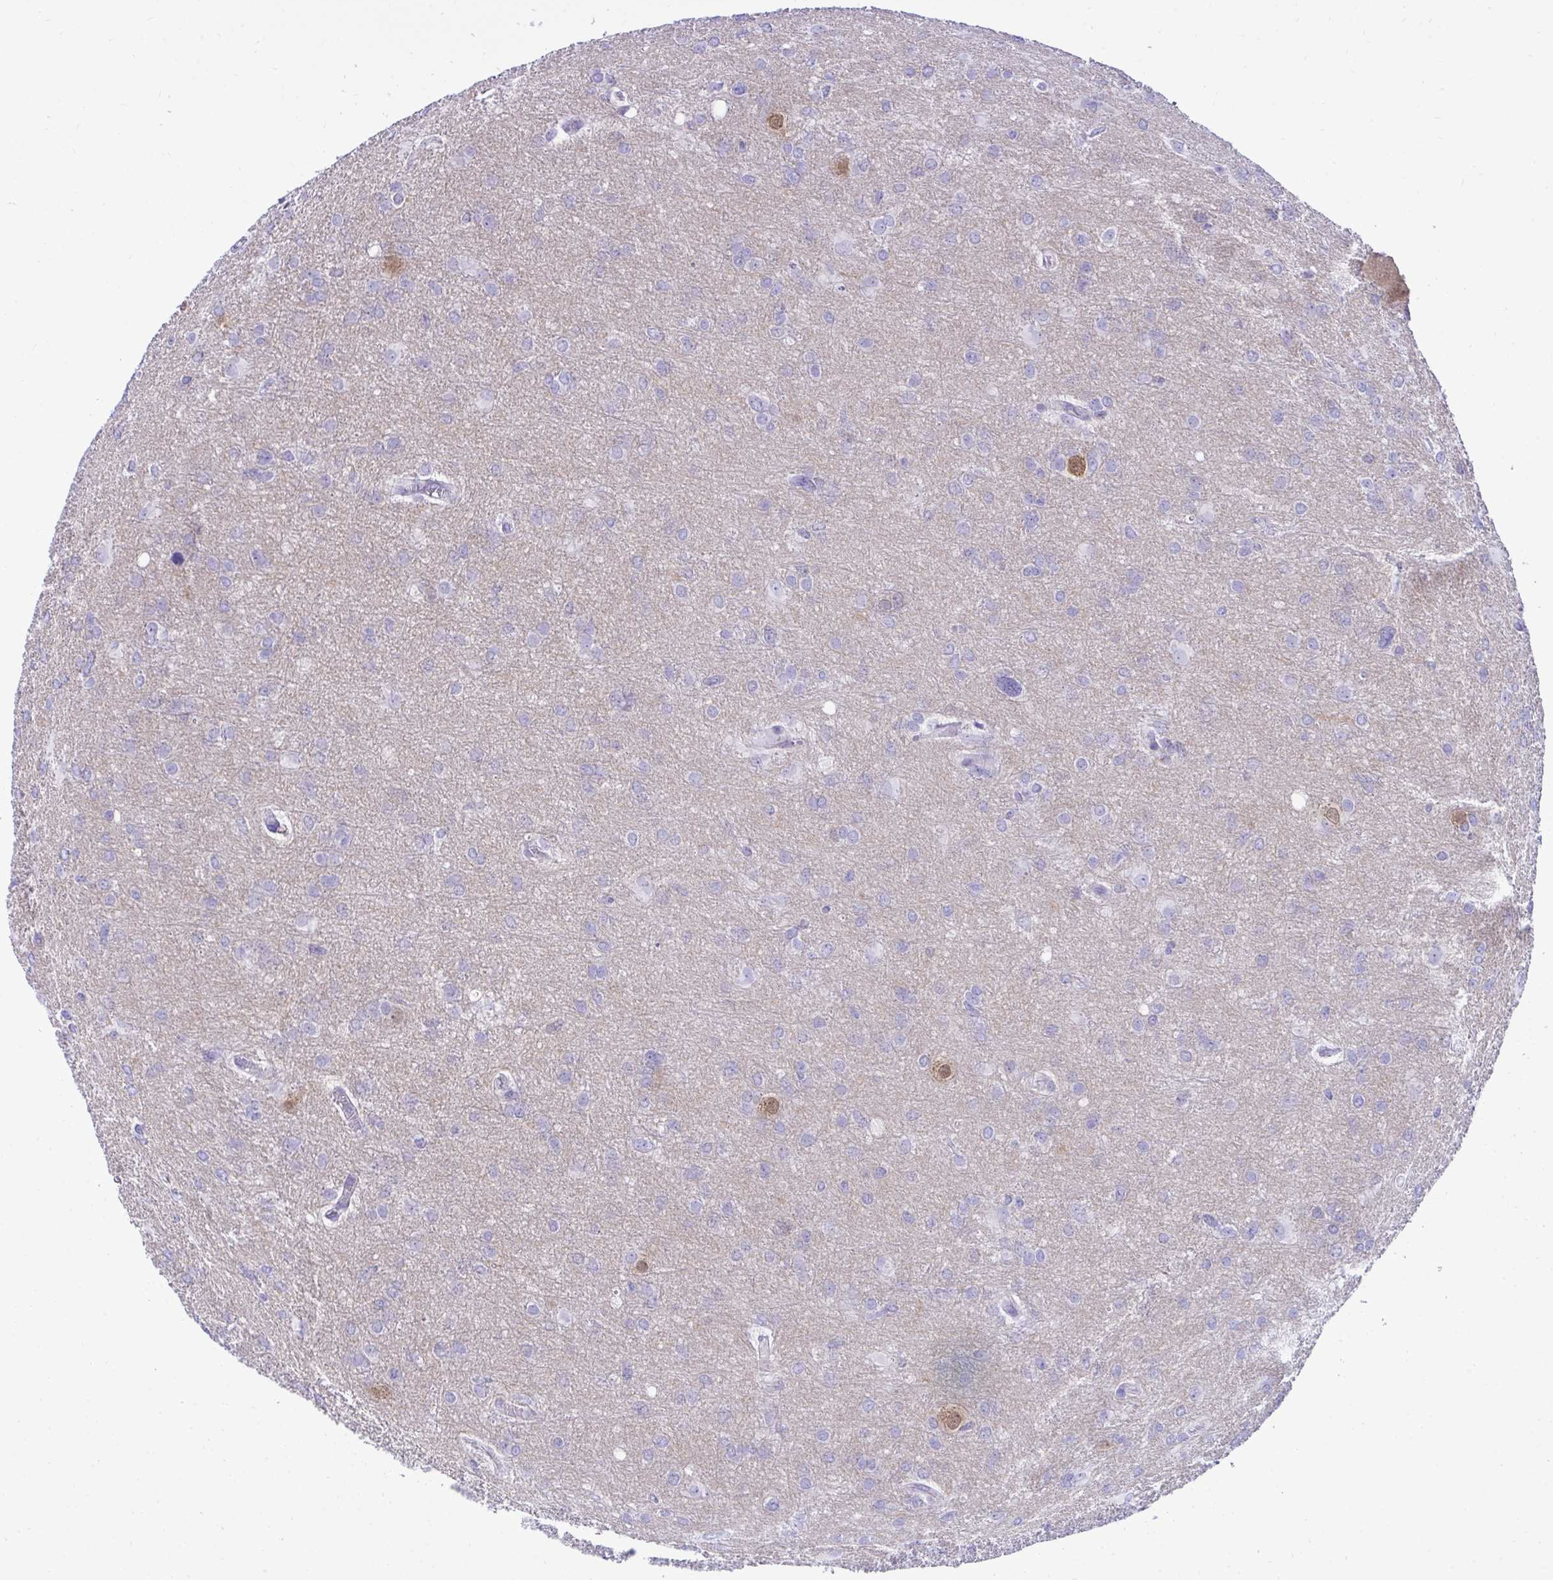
{"staining": {"intensity": "negative", "quantity": "none", "location": "none"}, "tissue": "glioma", "cell_type": "Tumor cells", "image_type": "cancer", "snomed": [{"axis": "morphology", "description": "Glioma, malignant, High grade"}, {"axis": "topography", "description": "Brain"}], "caption": "Photomicrograph shows no significant protein expression in tumor cells of glioma.", "gene": "PGM2L1", "patient": {"sex": "male", "age": 53}}